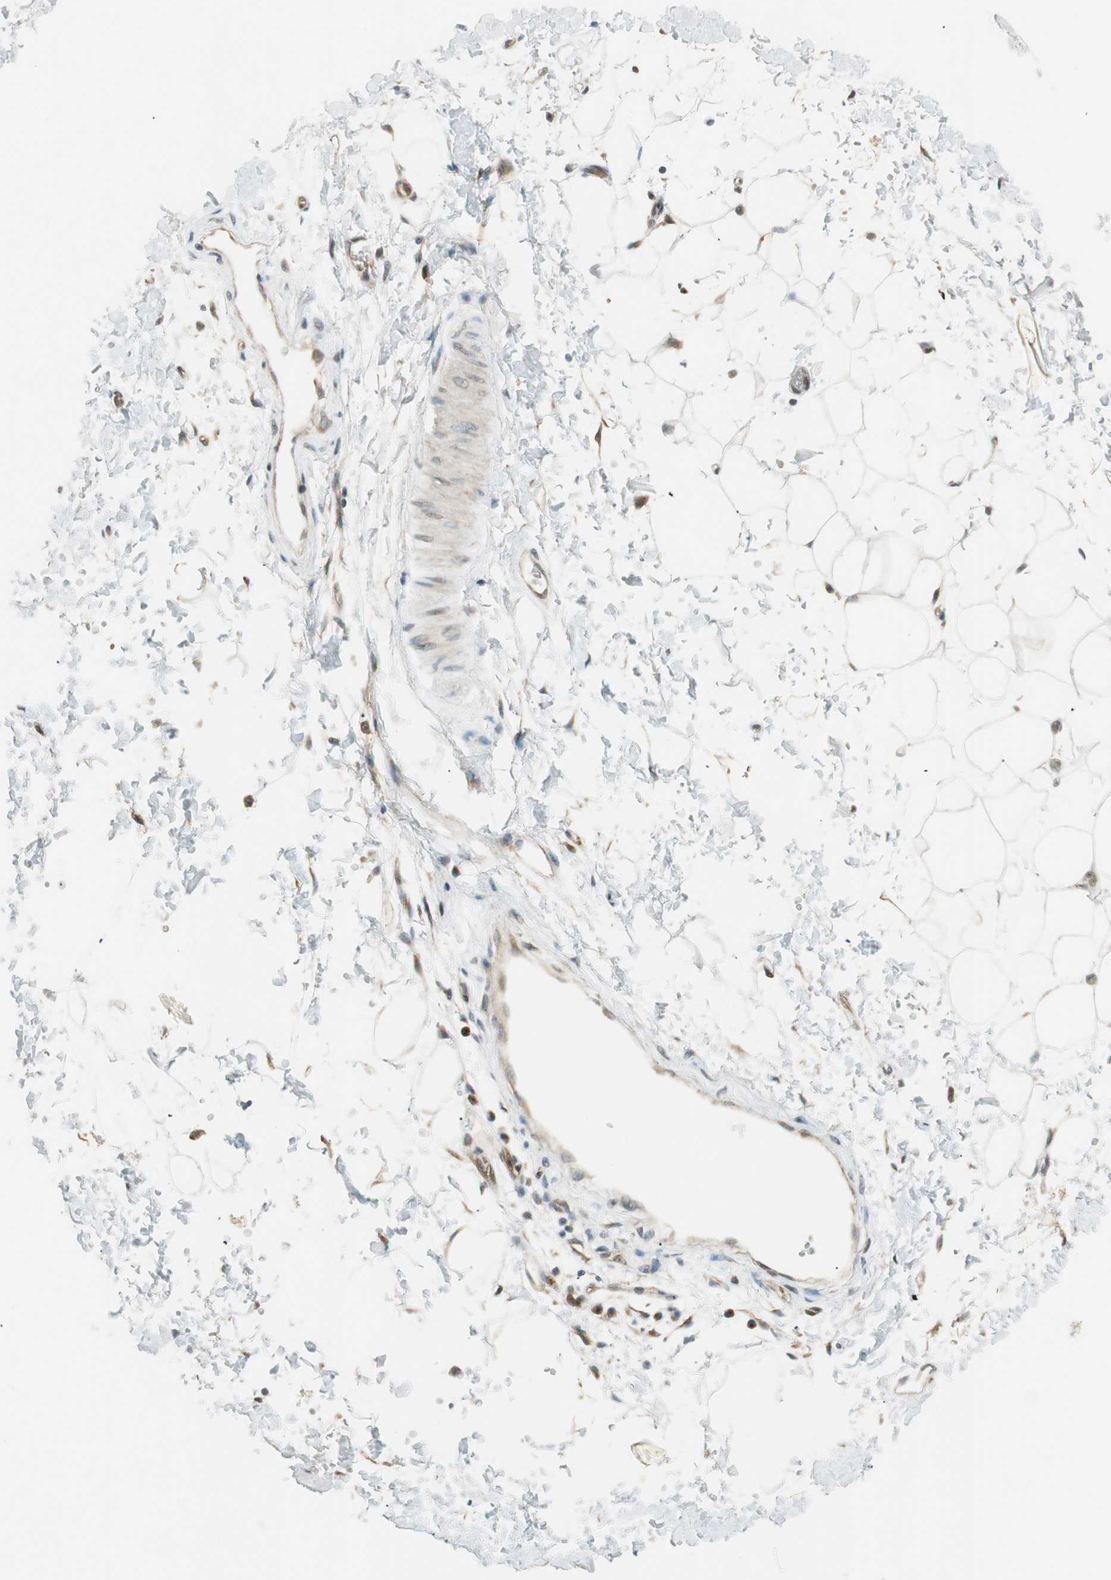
{"staining": {"intensity": "moderate", "quantity": "25%-75%", "location": "cytoplasmic/membranous,nuclear"}, "tissue": "adipose tissue", "cell_type": "Adipocytes", "image_type": "normal", "snomed": [{"axis": "morphology", "description": "Normal tissue, NOS"}, {"axis": "topography", "description": "Soft tissue"}], "caption": "A medium amount of moderate cytoplasmic/membranous,nuclear staining is seen in approximately 25%-75% of adipocytes in benign adipose tissue. (brown staining indicates protein expression, while blue staining denotes nuclei).", "gene": "CGRRF1", "patient": {"sex": "male", "age": 72}}